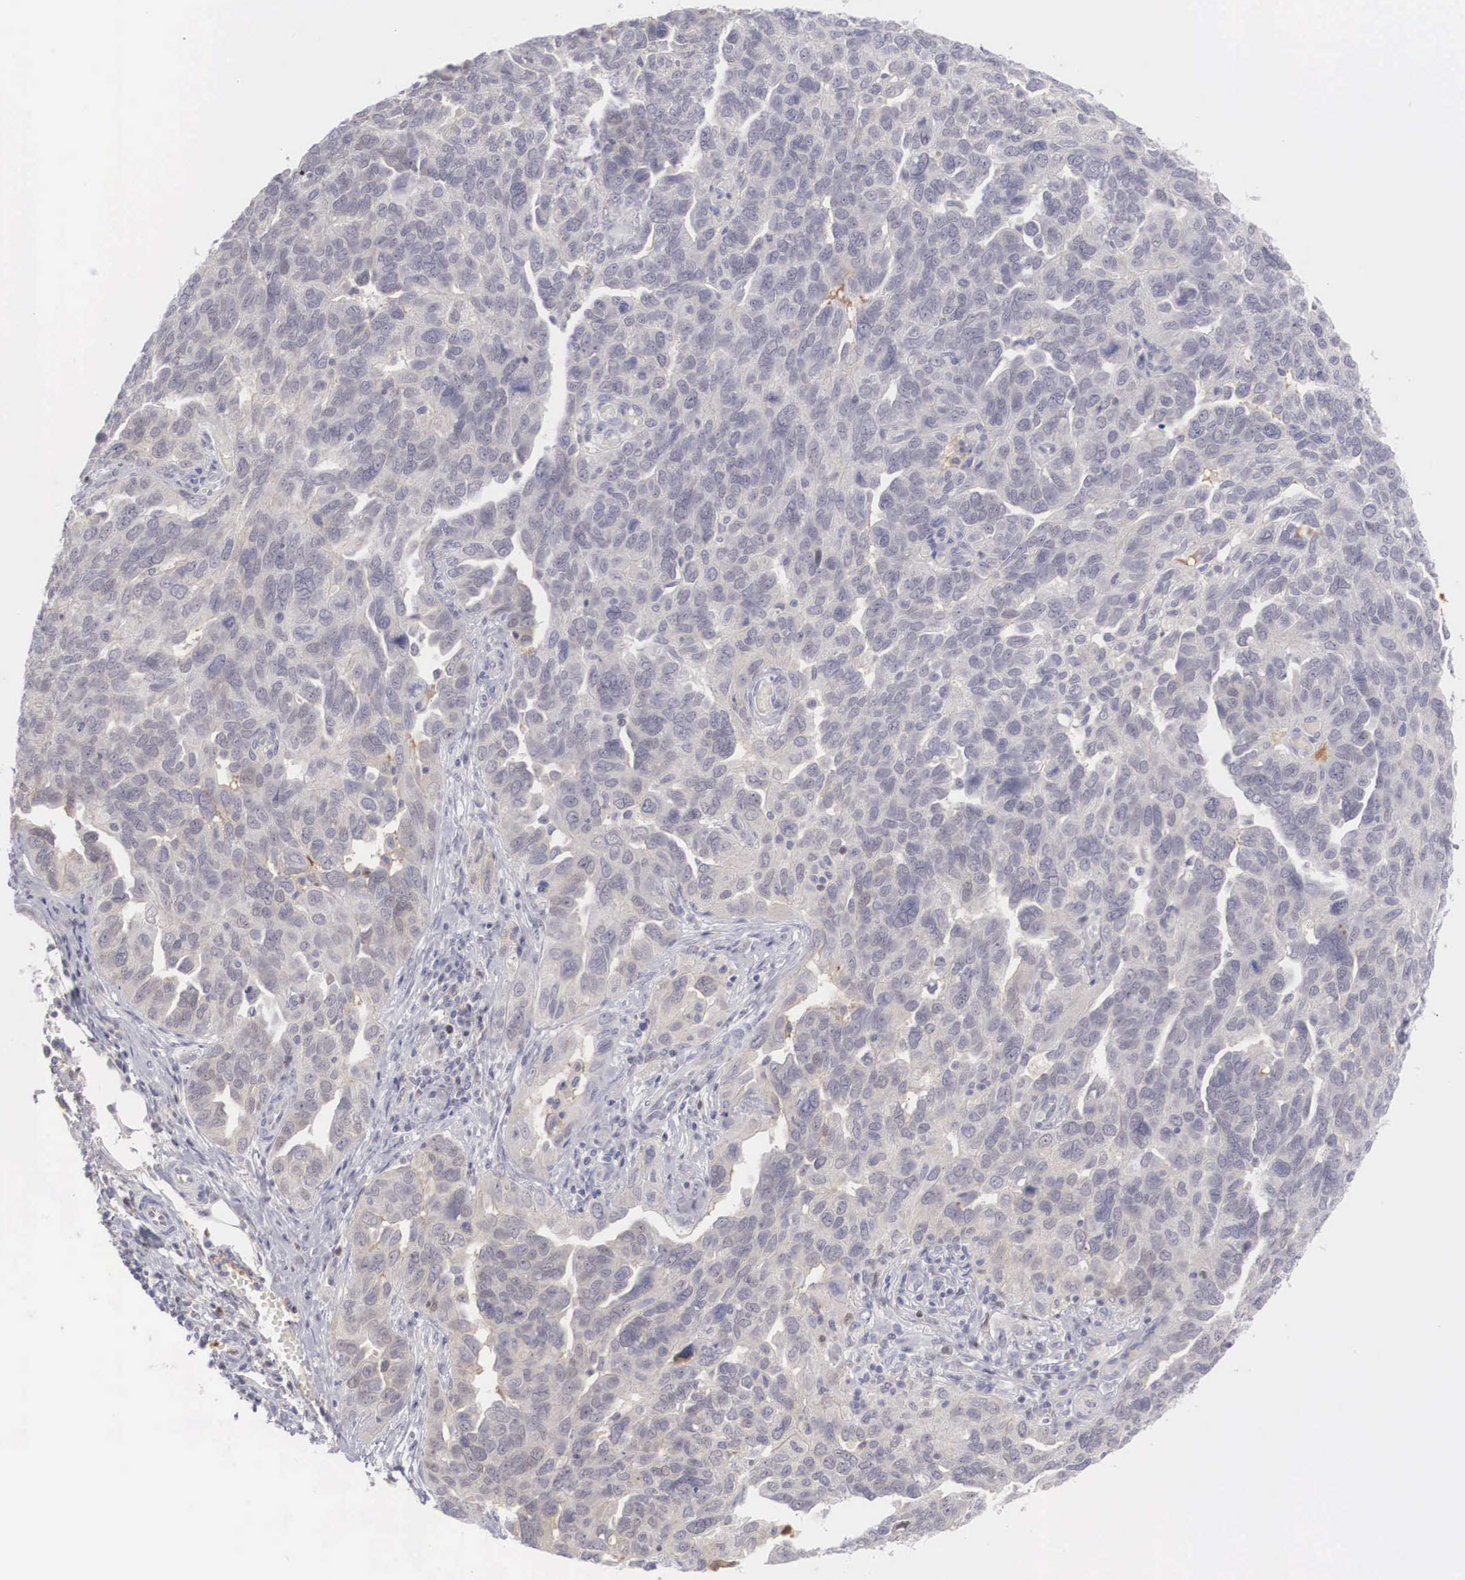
{"staining": {"intensity": "weak", "quantity": "<25%", "location": "cytoplasmic/membranous"}, "tissue": "ovarian cancer", "cell_type": "Tumor cells", "image_type": "cancer", "snomed": [{"axis": "morphology", "description": "Cystadenocarcinoma, serous, NOS"}, {"axis": "topography", "description": "Ovary"}], "caption": "IHC photomicrograph of neoplastic tissue: human ovarian serous cystadenocarcinoma stained with DAB exhibits no significant protein expression in tumor cells.", "gene": "RBPJ", "patient": {"sex": "female", "age": 64}}